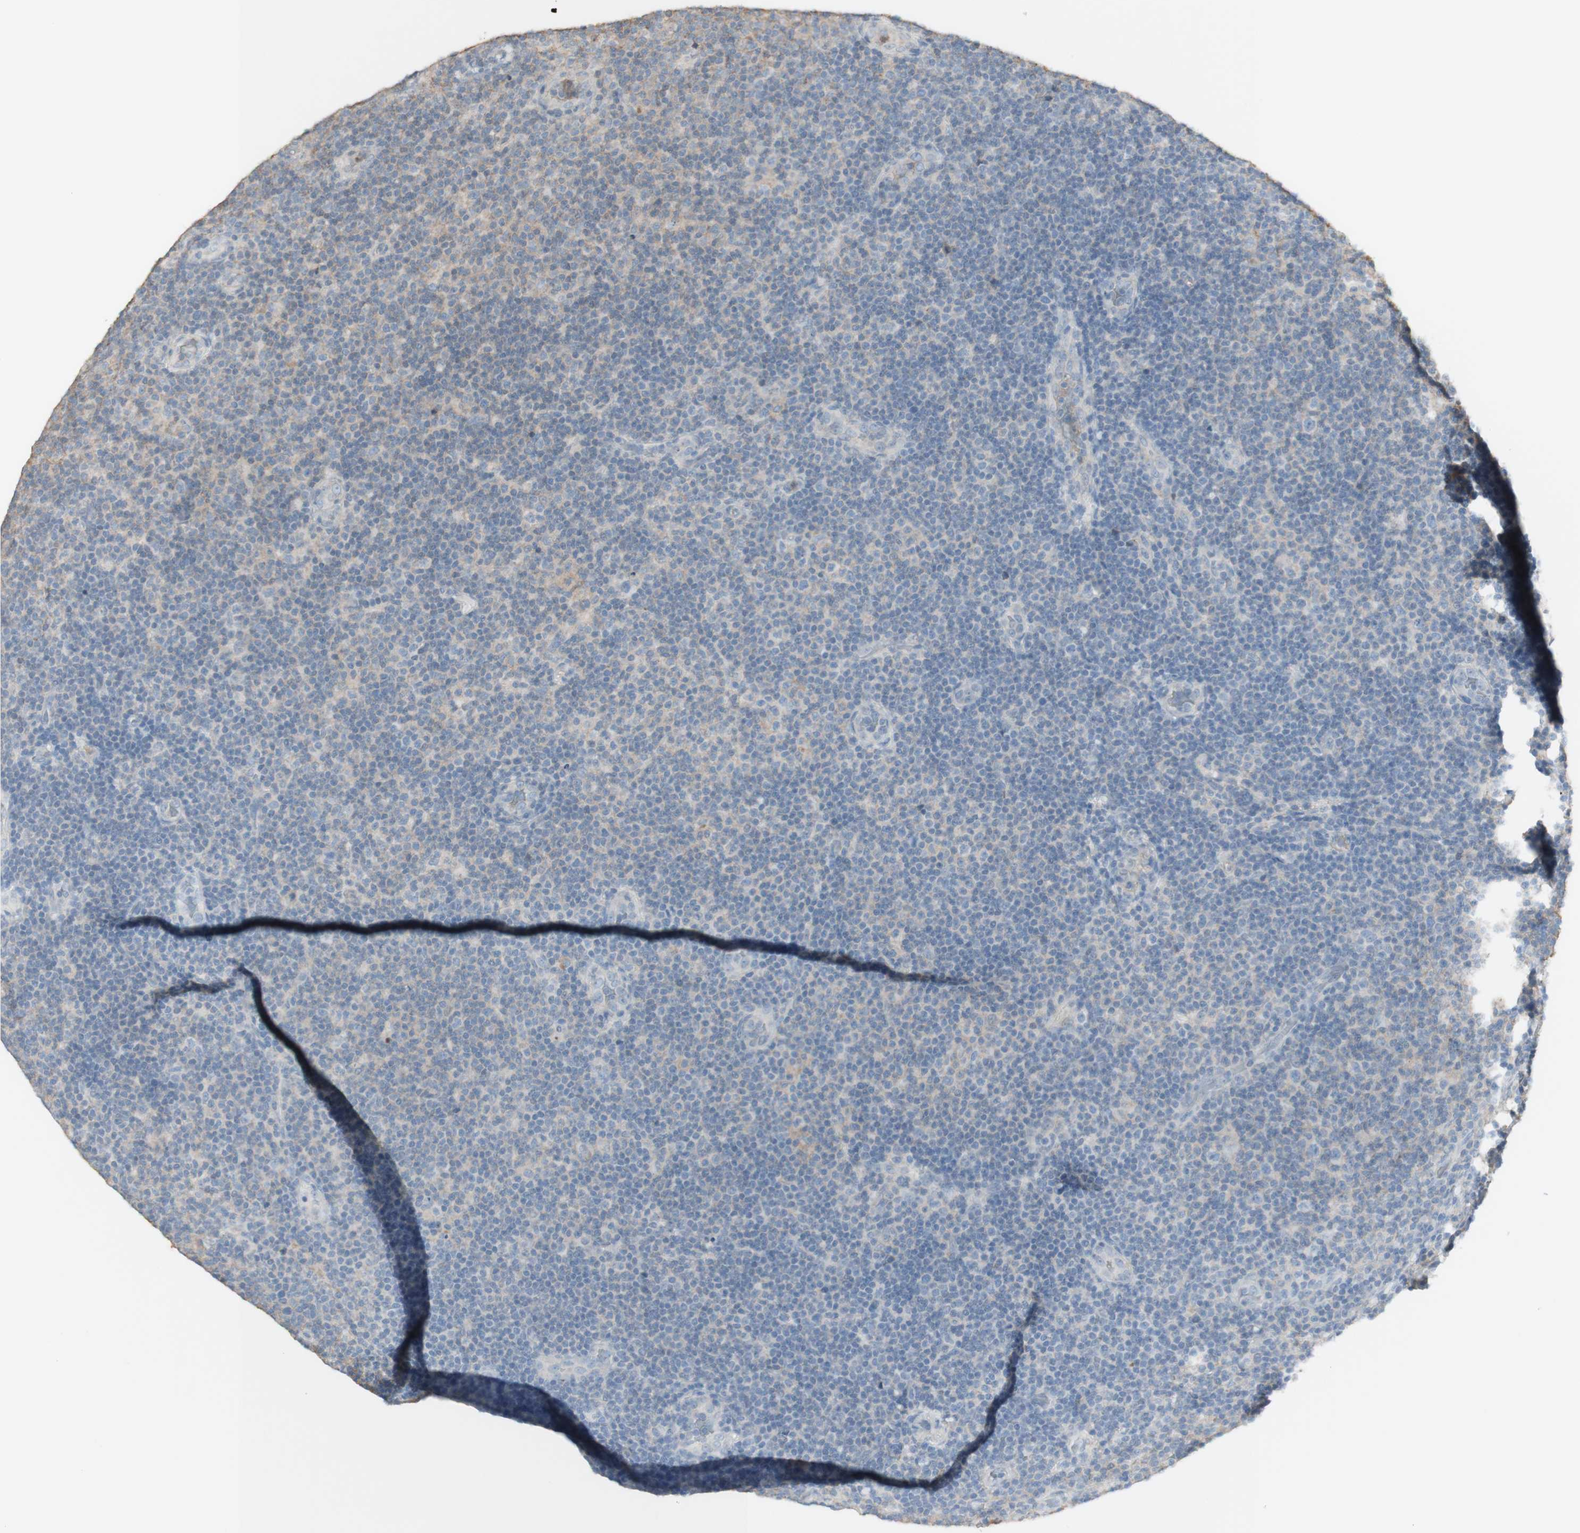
{"staining": {"intensity": "negative", "quantity": "none", "location": "none"}, "tissue": "lymphoma", "cell_type": "Tumor cells", "image_type": "cancer", "snomed": [{"axis": "morphology", "description": "Malignant lymphoma, non-Hodgkin's type, Low grade"}, {"axis": "topography", "description": "Lymph node"}], "caption": "Micrograph shows no protein staining in tumor cells of low-grade malignant lymphoma, non-Hodgkin's type tissue. (DAB (3,3'-diaminobenzidine) immunohistochemistry (IHC) with hematoxylin counter stain).", "gene": "IFNG", "patient": {"sex": "male", "age": 83}}